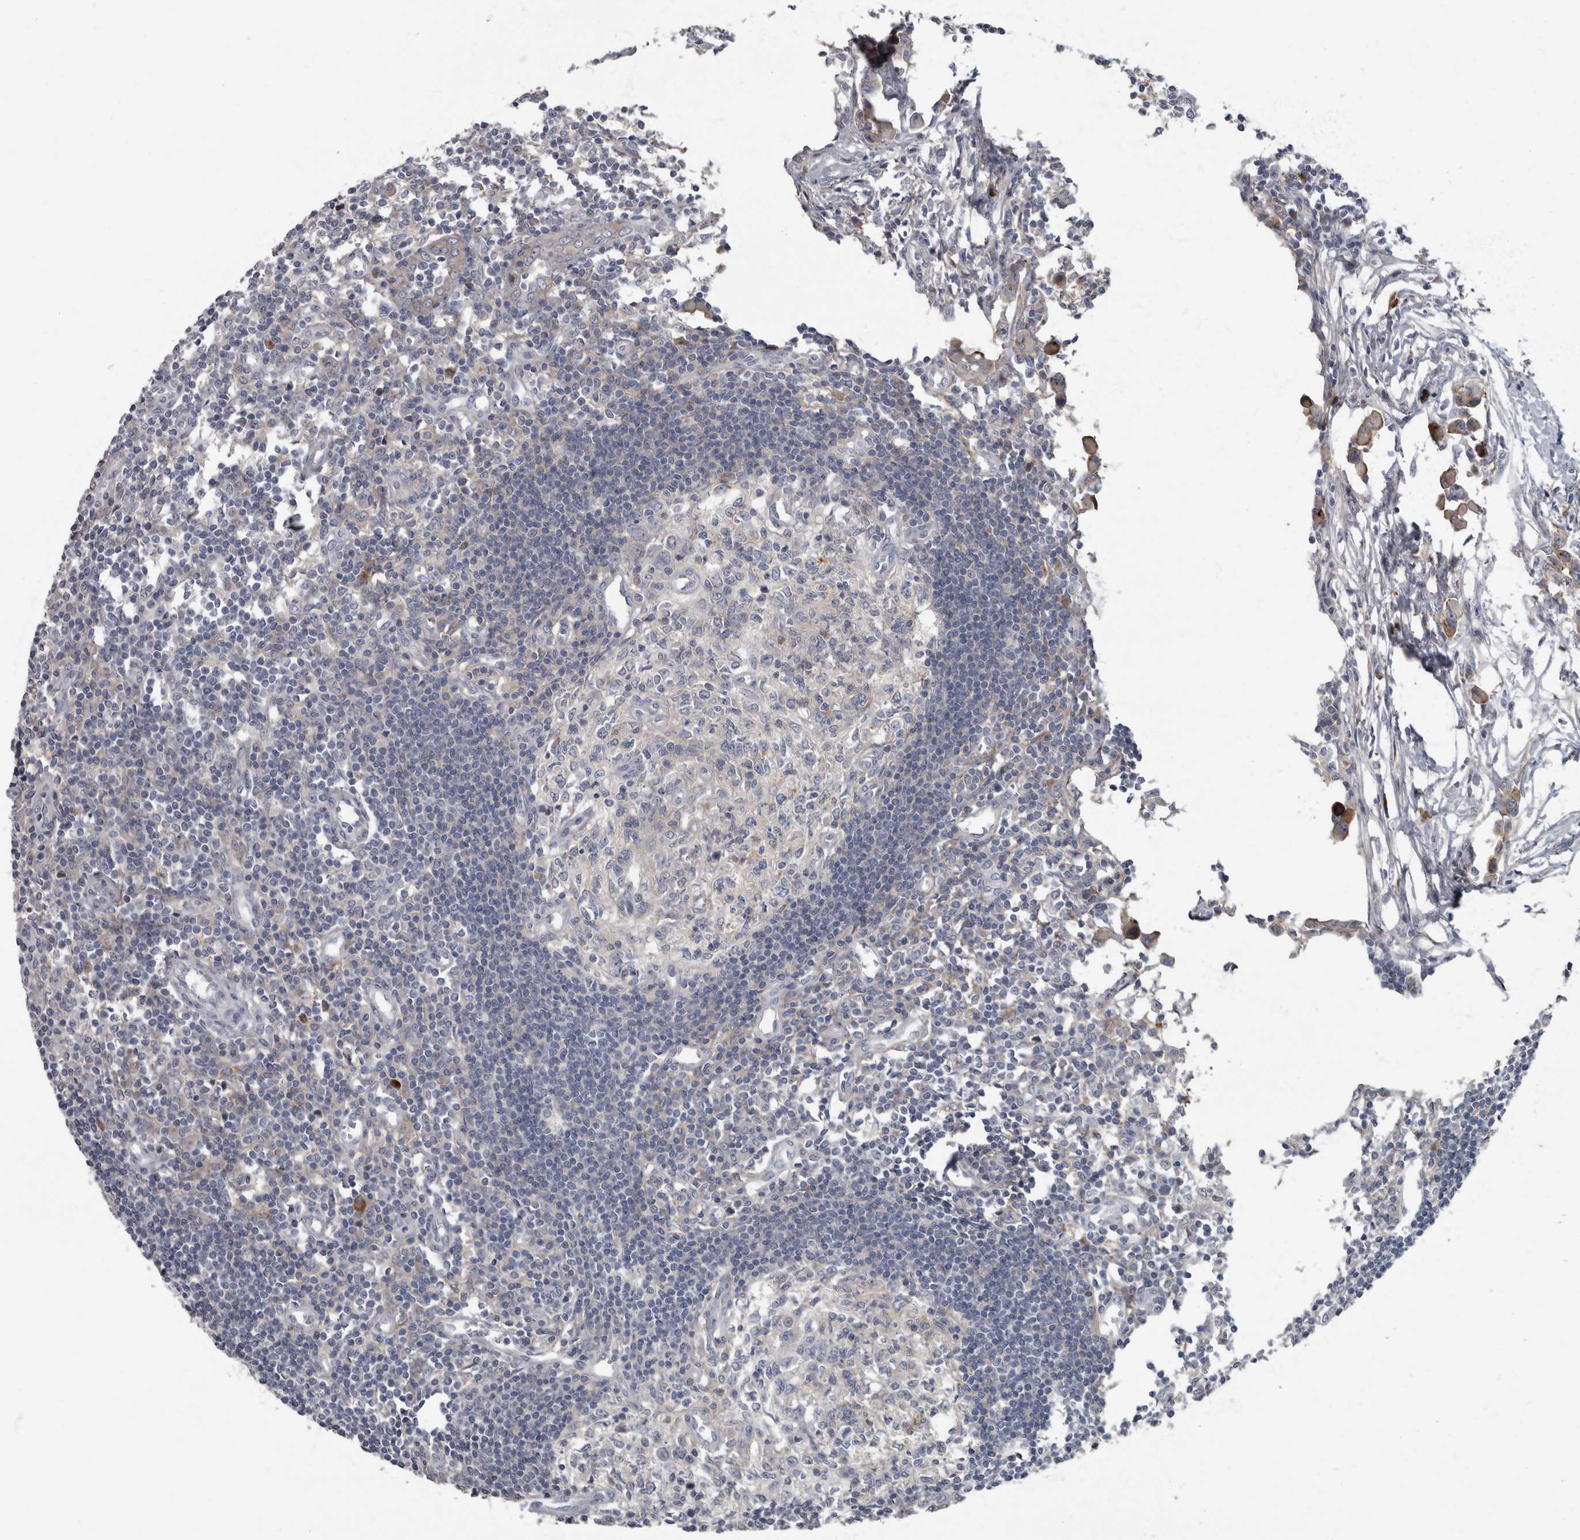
{"staining": {"intensity": "moderate", "quantity": "25%-75%", "location": "cytoplasmic/membranous"}, "tissue": "lymph node", "cell_type": "Germinal center cells", "image_type": "normal", "snomed": [{"axis": "morphology", "description": "Normal tissue, NOS"}, {"axis": "morphology", "description": "Malignant melanoma, Metastatic site"}, {"axis": "topography", "description": "Lymph node"}], "caption": "An immunohistochemistry image of benign tissue is shown. Protein staining in brown highlights moderate cytoplasmic/membranous positivity in lymph node within germinal center cells. The staining was performed using DAB to visualize the protein expression in brown, while the nuclei were stained in blue with hematoxylin (Magnification: 20x).", "gene": "CDC42BPG", "patient": {"sex": "male", "age": 41}}